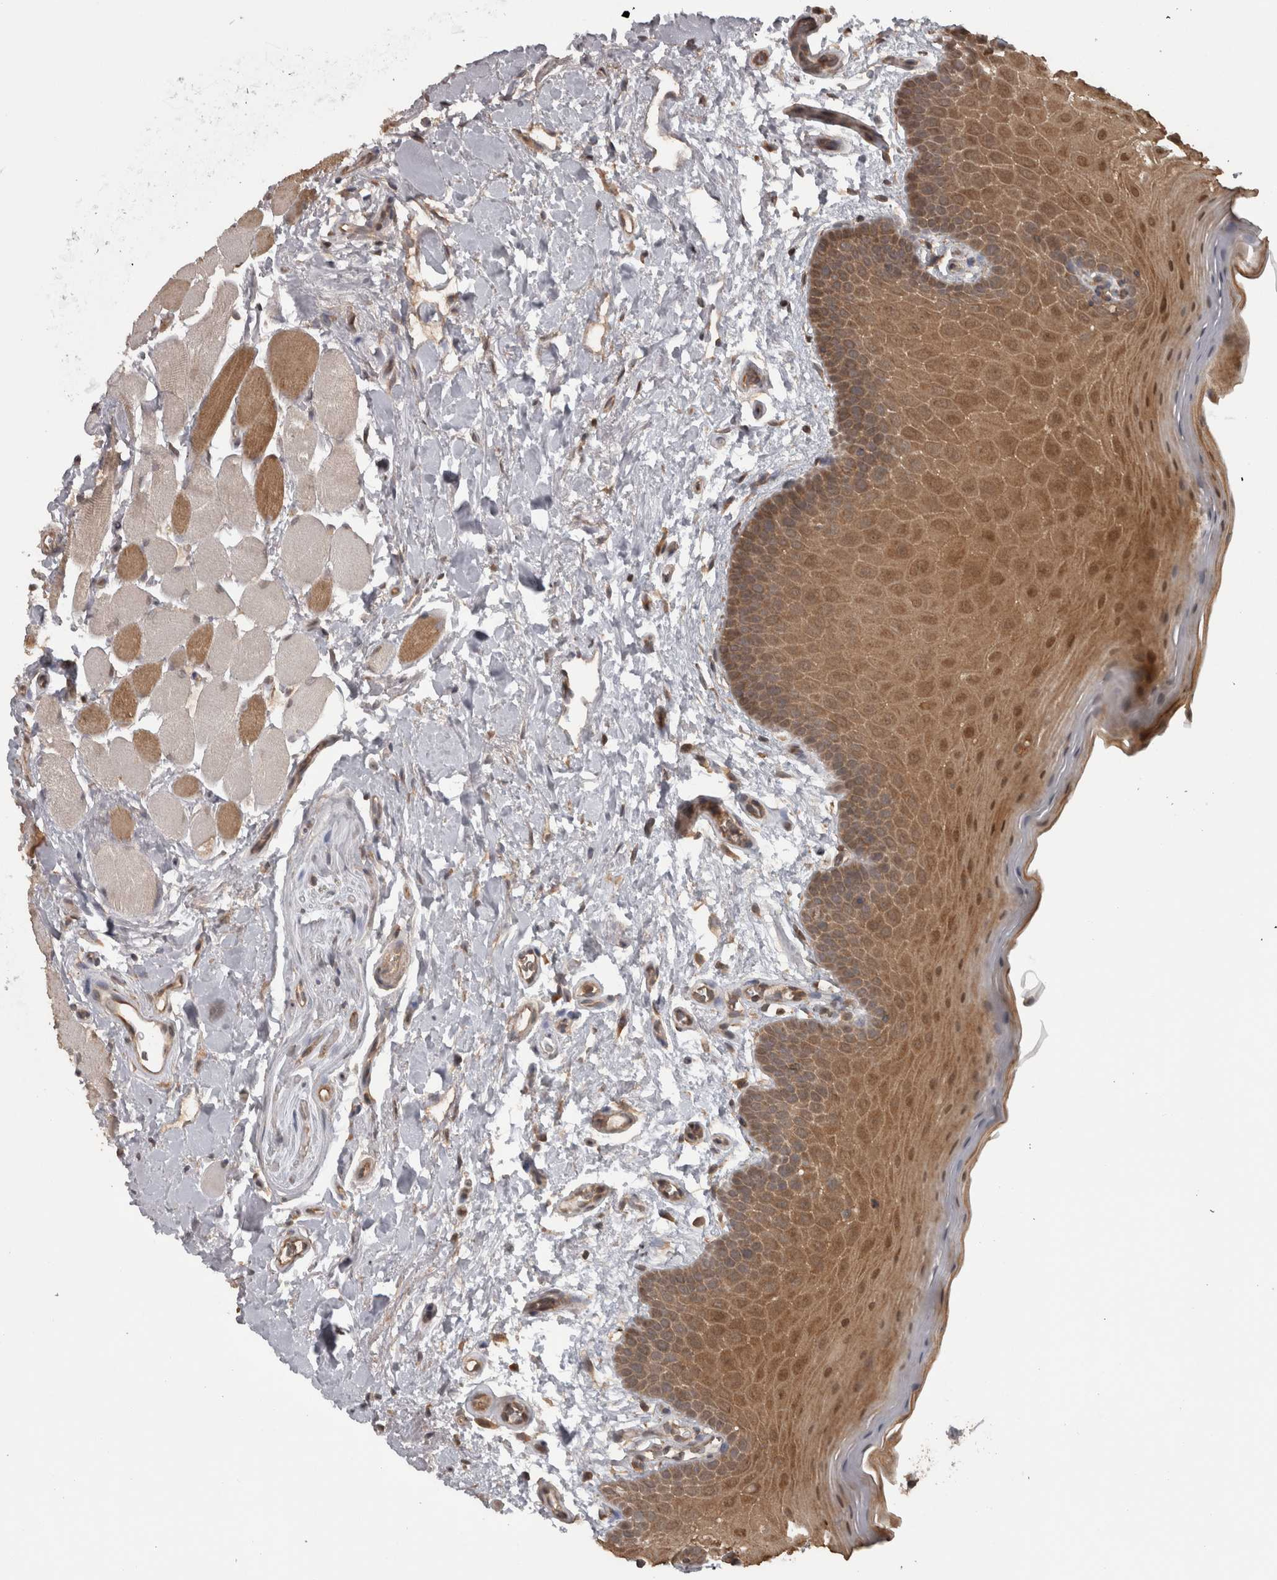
{"staining": {"intensity": "moderate", "quantity": ">75%", "location": "cytoplasmic/membranous,nuclear"}, "tissue": "oral mucosa", "cell_type": "Squamous epithelial cells", "image_type": "normal", "snomed": [{"axis": "morphology", "description": "Normal tissue, NOS"}, {"axis": "topography", "description": "Oral tissue"}], "caption": "DAB immunohistochemical staining of benign oral mucosa reveals moderate cytoplasmic/membranous,nuclear protein expression in about >75% of squamous epithelial cells.", "gene": "MICU3", "patient": {"sex": "male", "age": 62}}